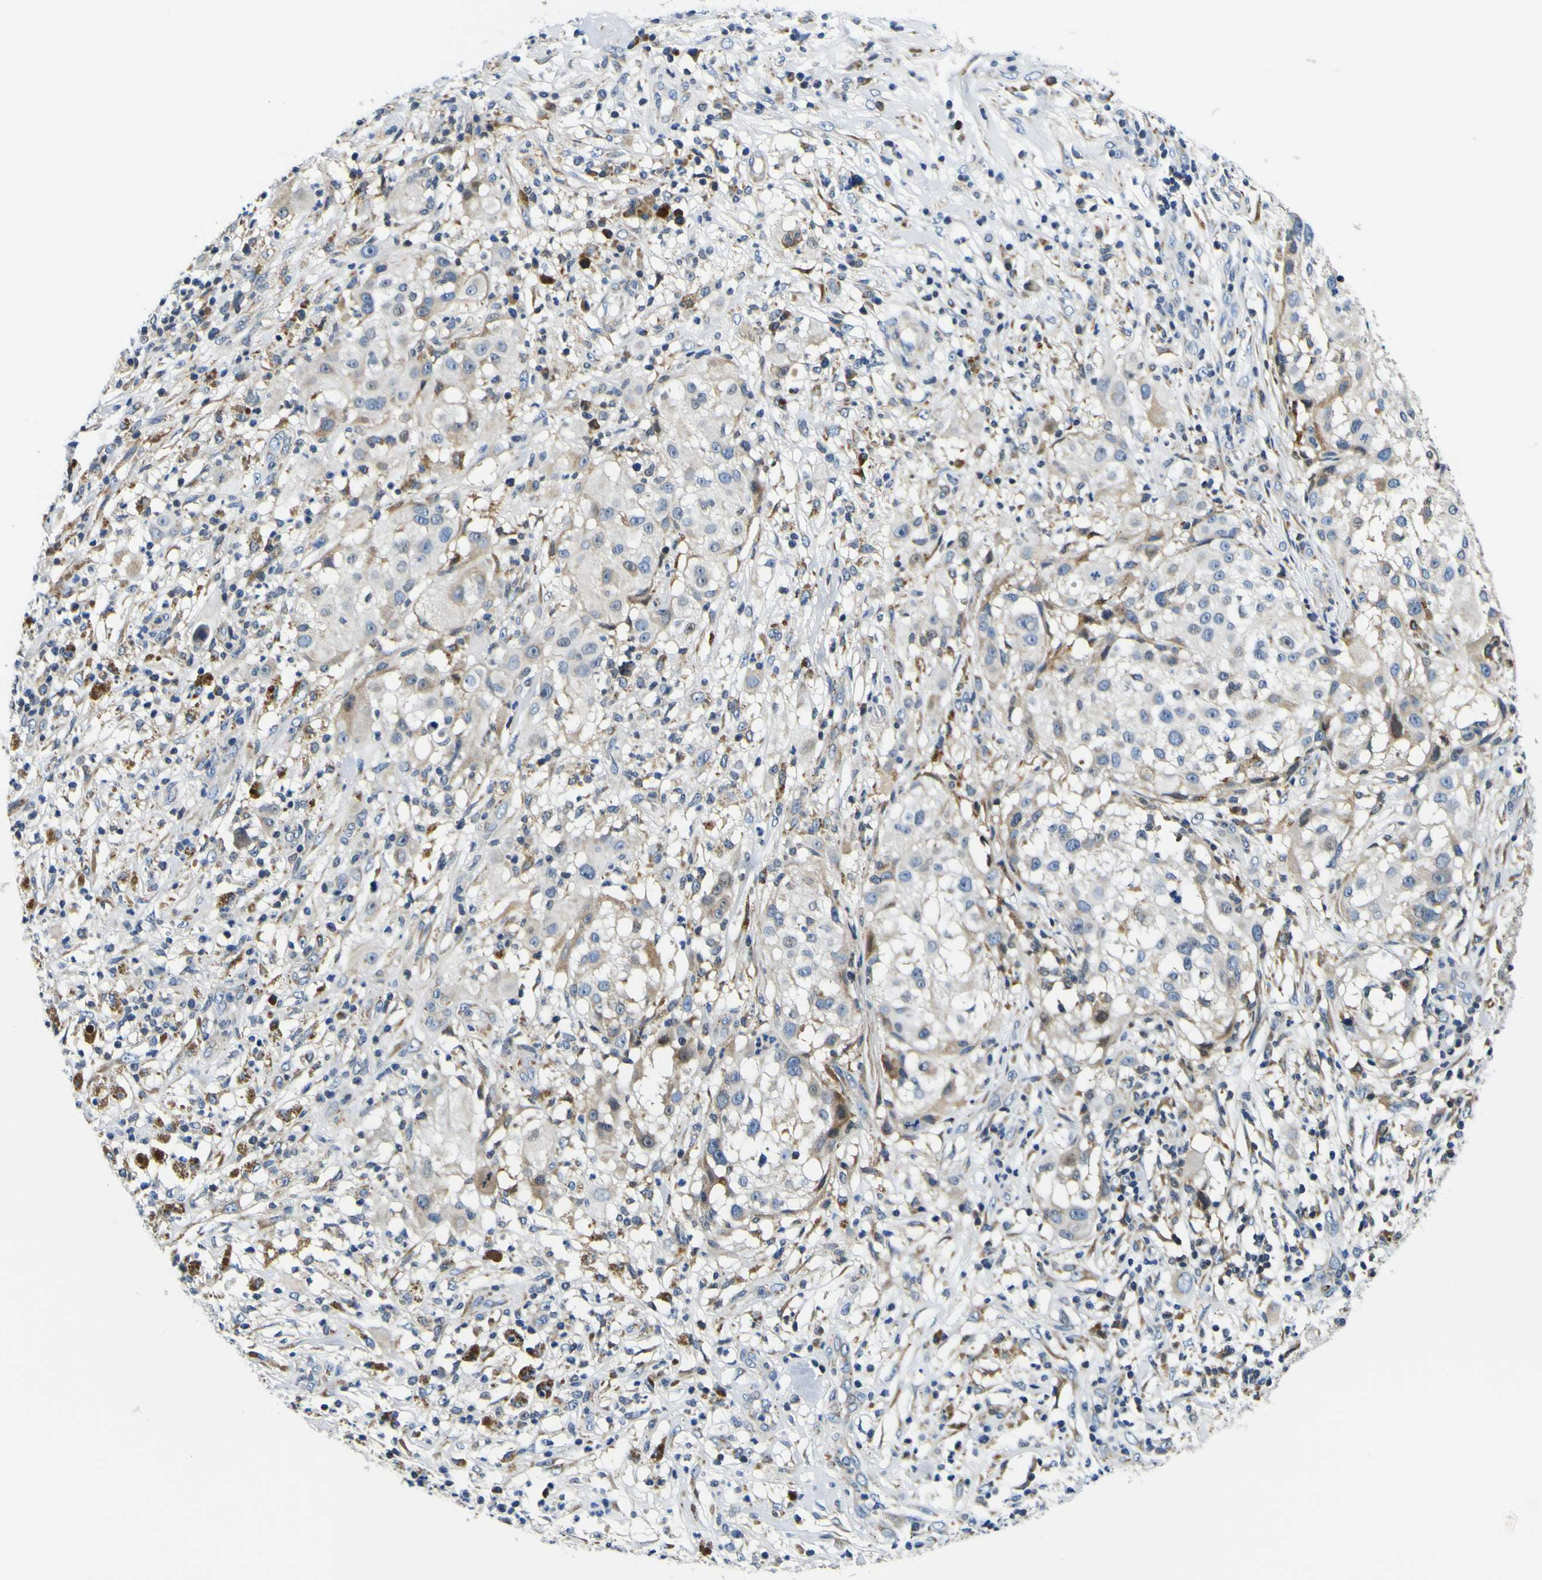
{"staining": {"intensity": "negative", "quantity": "none", "location": "none"}, "tissue": "melanoma", "cell_type": "Tumor cells", "image_type": "cancer", "snomed": [{"axis": "morphology", "description": "Necrosis, NOS"}, {"axis": "morphology", "description": "Malignant melanoma, NOS"}, {"axis": "topography", "description": "Skin"}], "caption": "Immunohistochemistry image of neoplastic tissue: human malignant melanoma stained with DAB displays no significant protein expression in tumor cells. The staining is performed using DAB brown chromogen with nuclei counter-stained in using hematoxylin.", "gene": "NLRP3", "patient": {"sex": "female", "age": 87}}